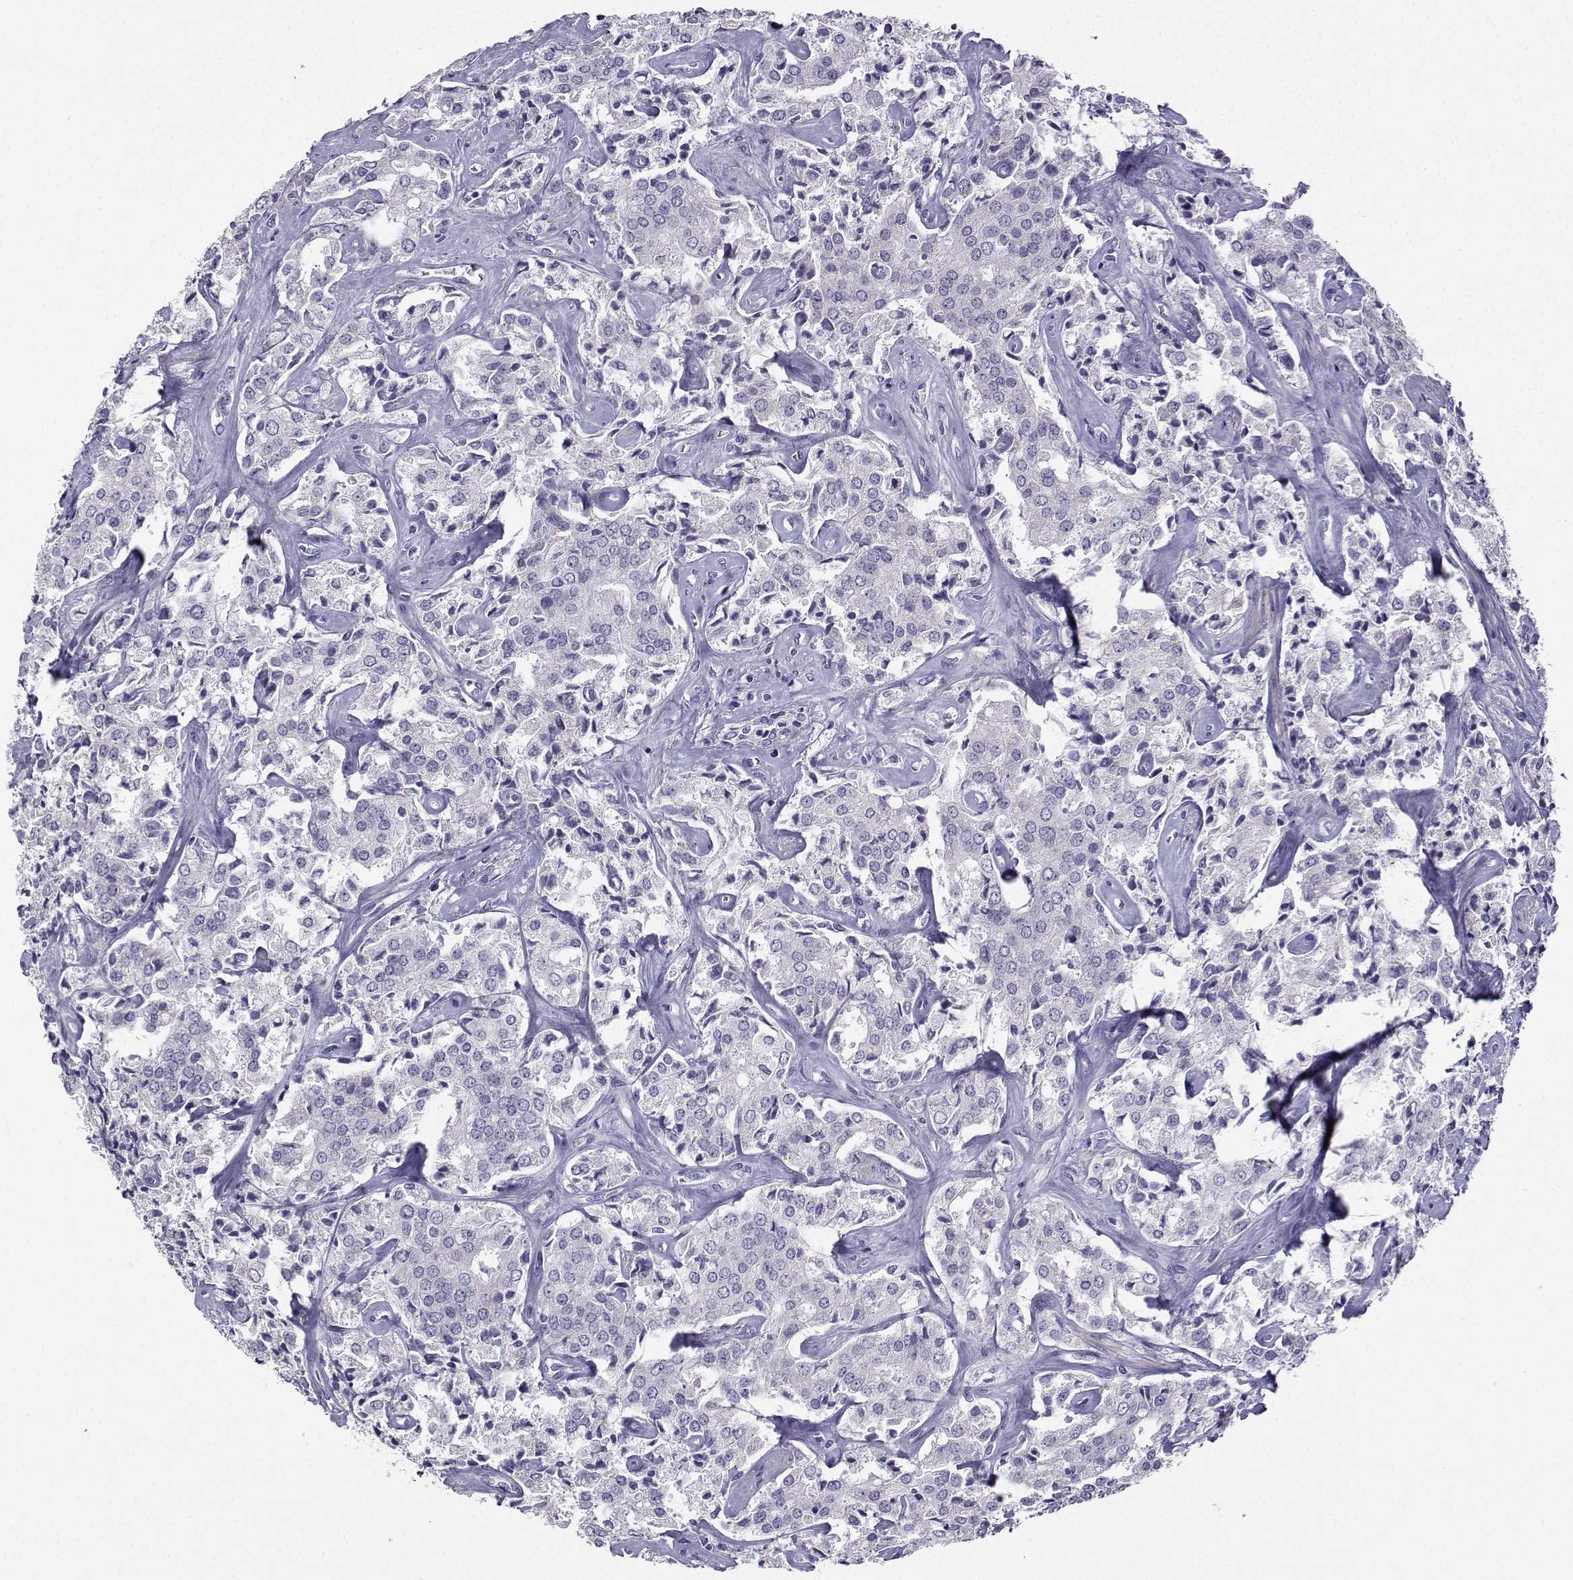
{"staining": {"intensity": "negative", "quantity": "none", "location": "none"}, "tissue": "prostate cancer", "cell_type": "Tumor cells", "image_type": "cancer", "snomed": [{"axis": "morphology", "description": "Adenocarcinoma, NOS"}, {"axis": "topography", "description": "Prostate"}], "caption": "Adenocarcinoma (prostate) was stained to show a protein in brown. There is no significant staining in tumor cells.", "gene": "FBXO24", "patient": {"sex": "male", "age": 66}}